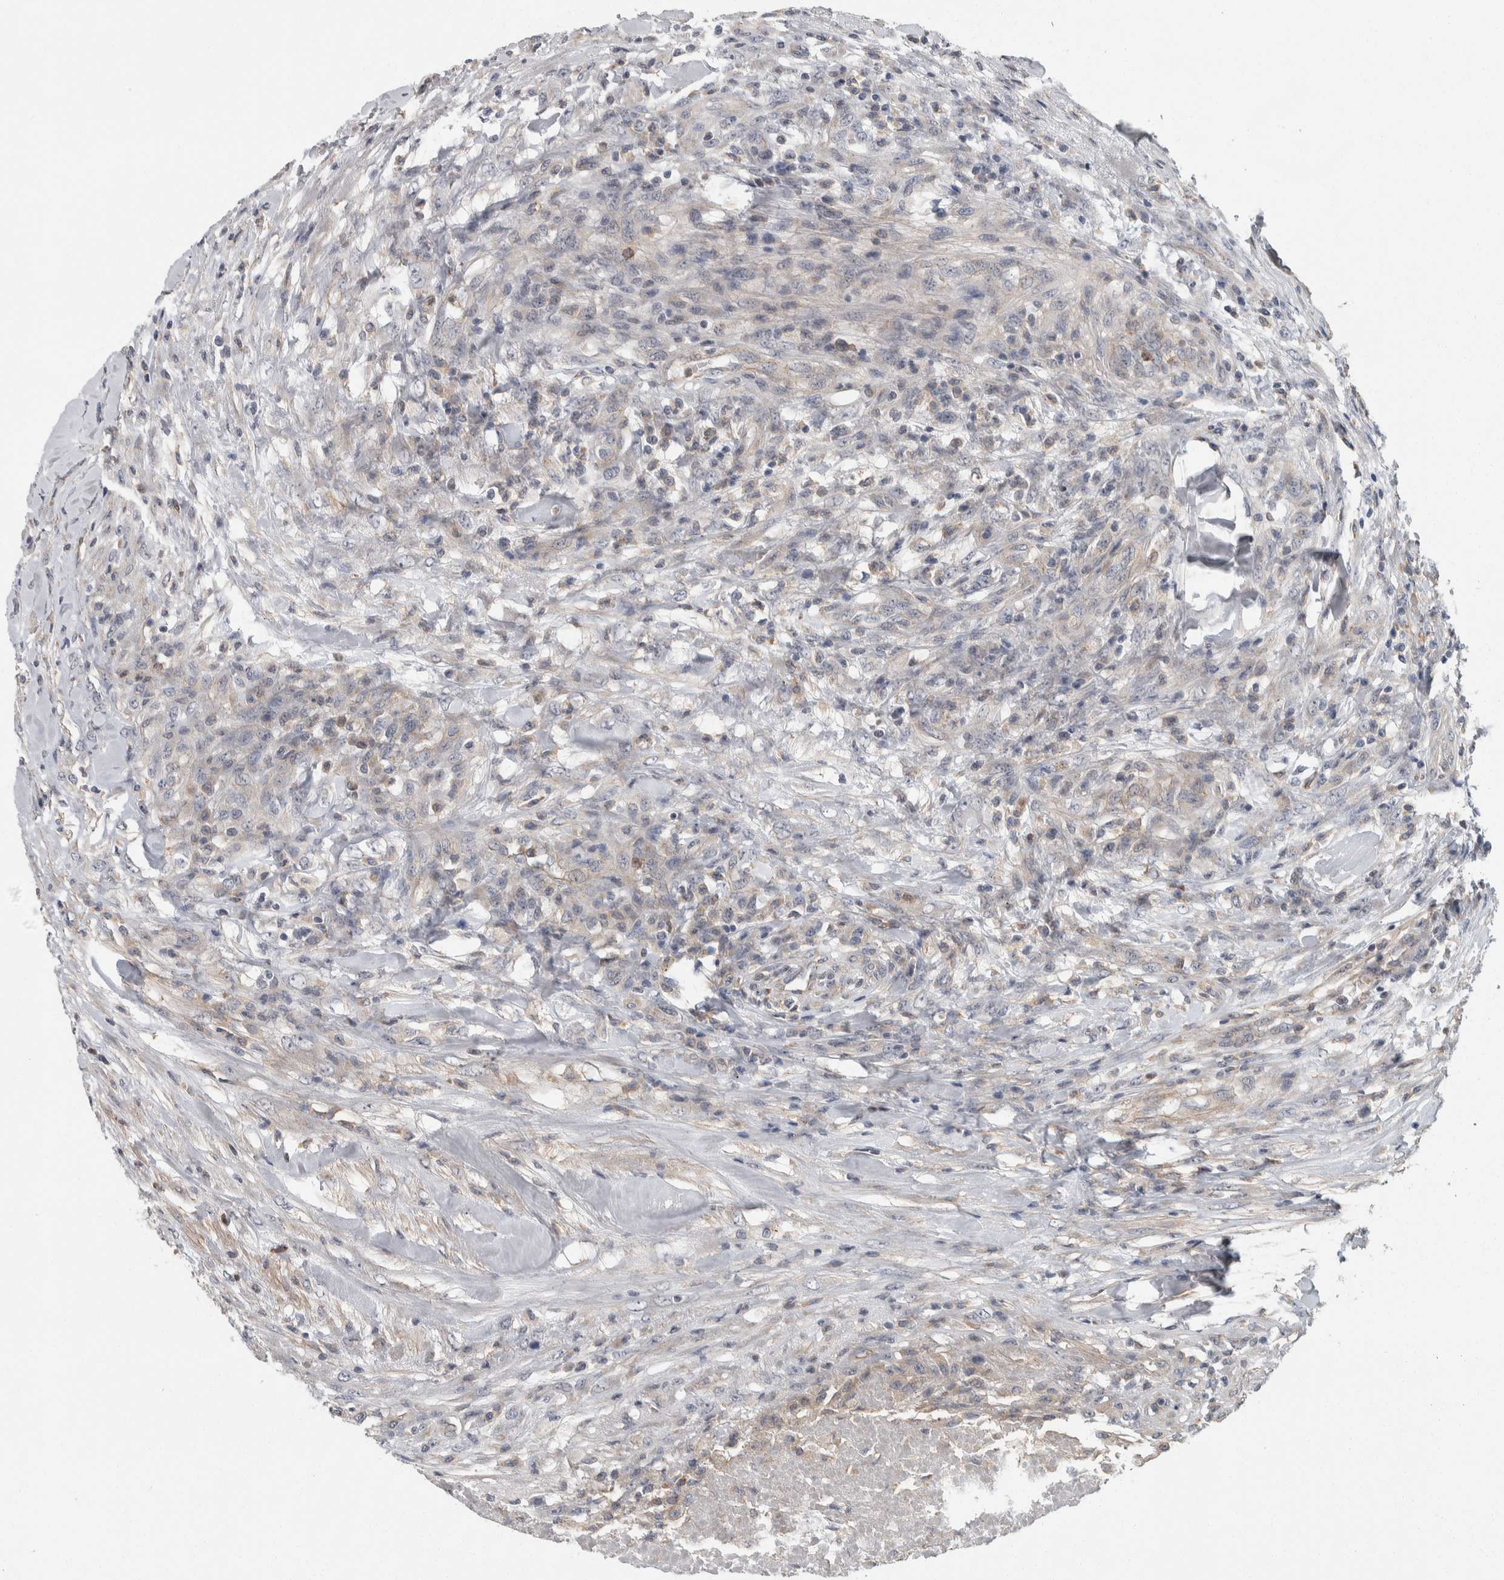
{"staining": {"intensity": "negative", "quantity": "none", "location": "none"}, "tissue": "testis cancer", "cell_type": "Tumor cells", "image_type": "cancer", "snomed": [{"axis": "morphology", "description": "Seminoma, NOS"}, {"axis": "topography", "description": "Testis"}], "caption": "This is a histopathology image of immunohistochemistry staining of testis cancer (seminoma), which shows no staining in tumor cells.", "gene": "KCNJ3", "patient": {"sex": "male", "age": 59}}